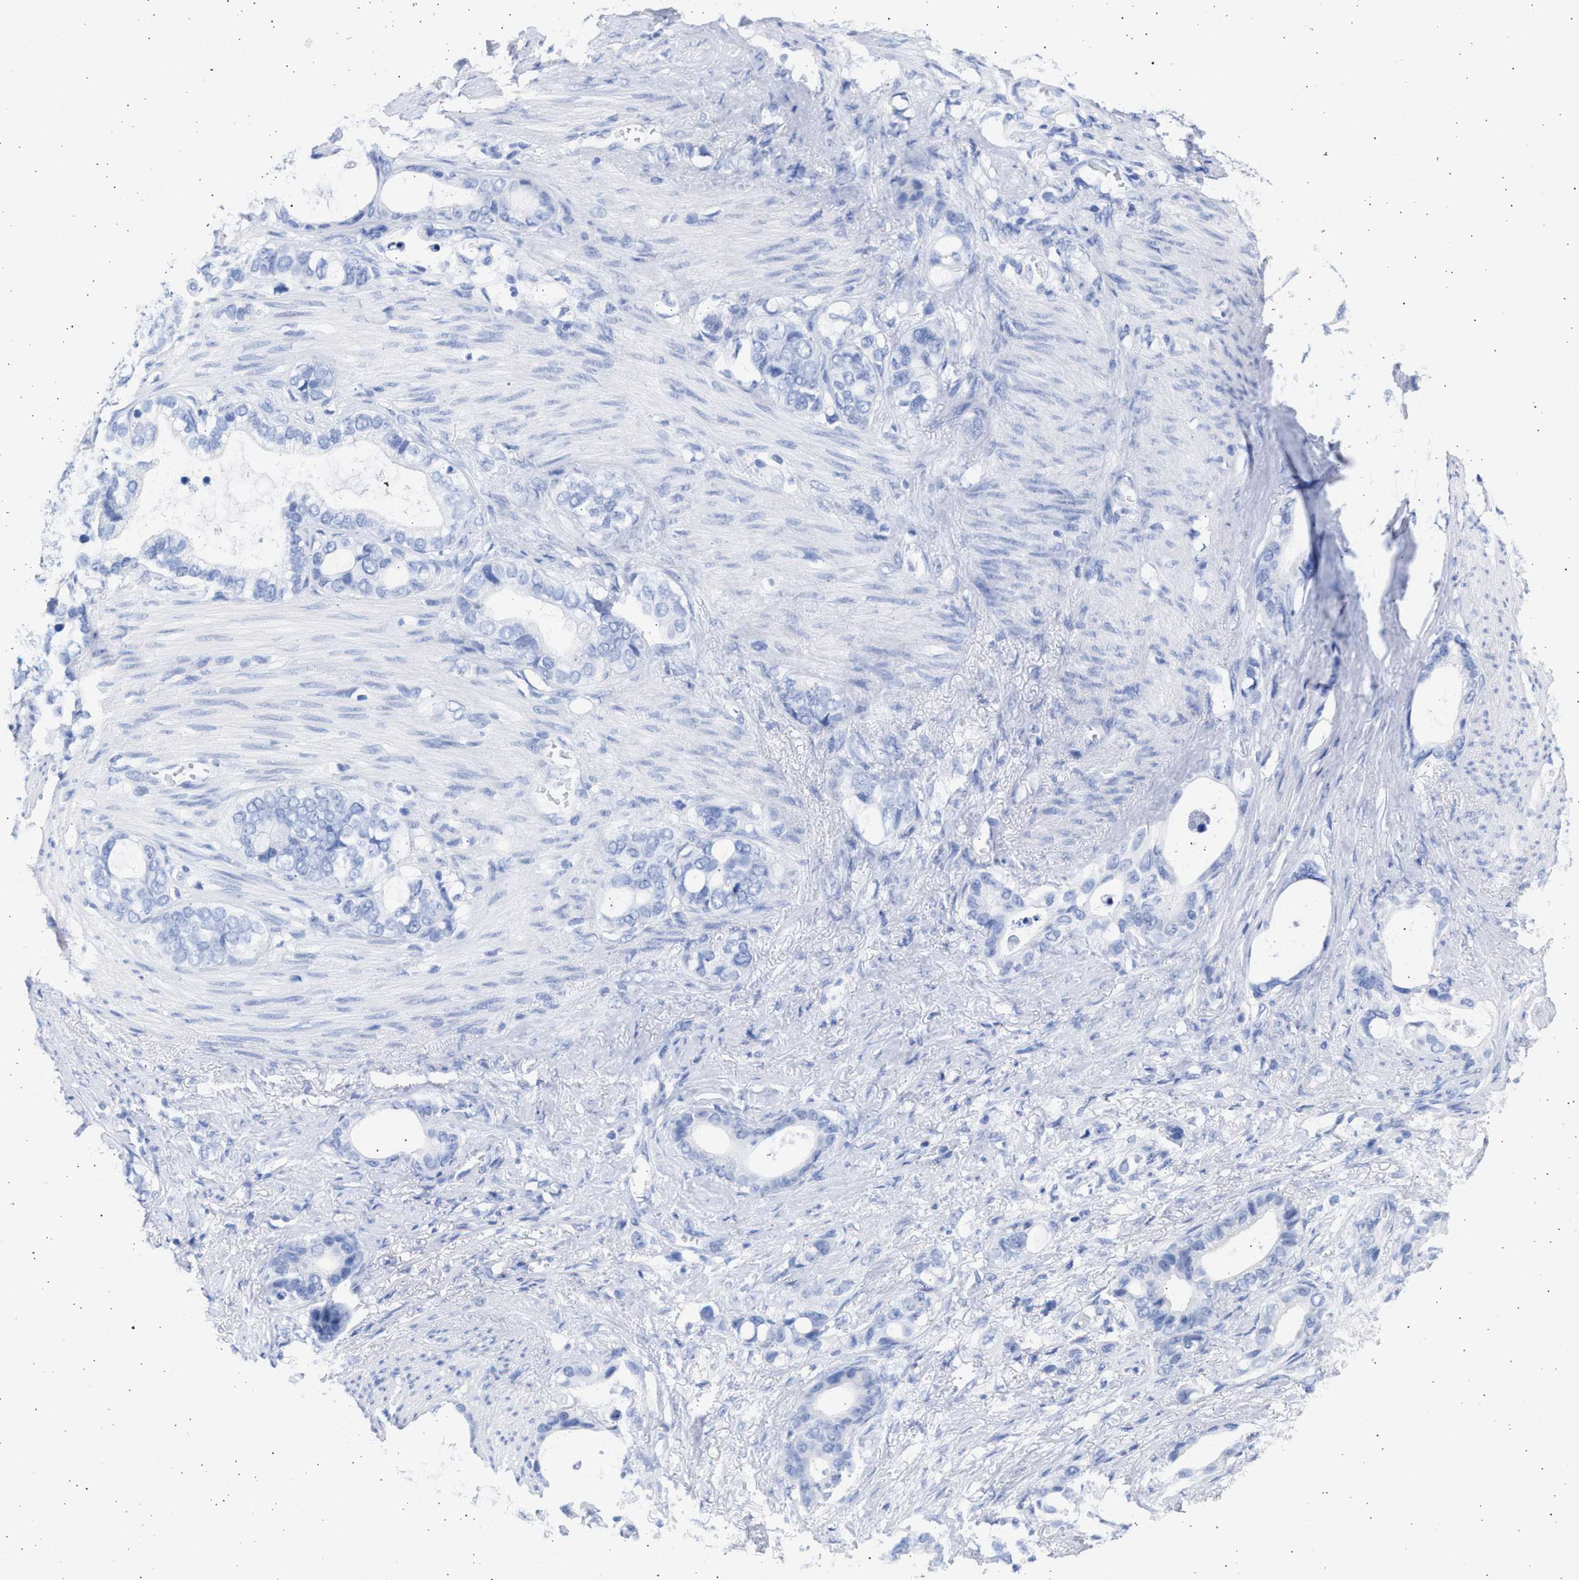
{"staining": {"intensity": "negative", "quantity": "none", "location": "none"}, "tissue": "stomach cancer", "cell_type": "Tumor cells", "image_type": "cancer", "snomed": [{"axis": "morphology", "description": "Adenocarcinoma, NOS"}, {"axis": "topography", "description": "Stomach"}], "caption": "DAB (3,3'-diaminobenzidine) immunohistochemical staining of adenocarcinoma (stomach) reveals no significant positivity in tumor cells.", "gene": "ALDOC", "patient": {"sex": "female", "age": 75}}